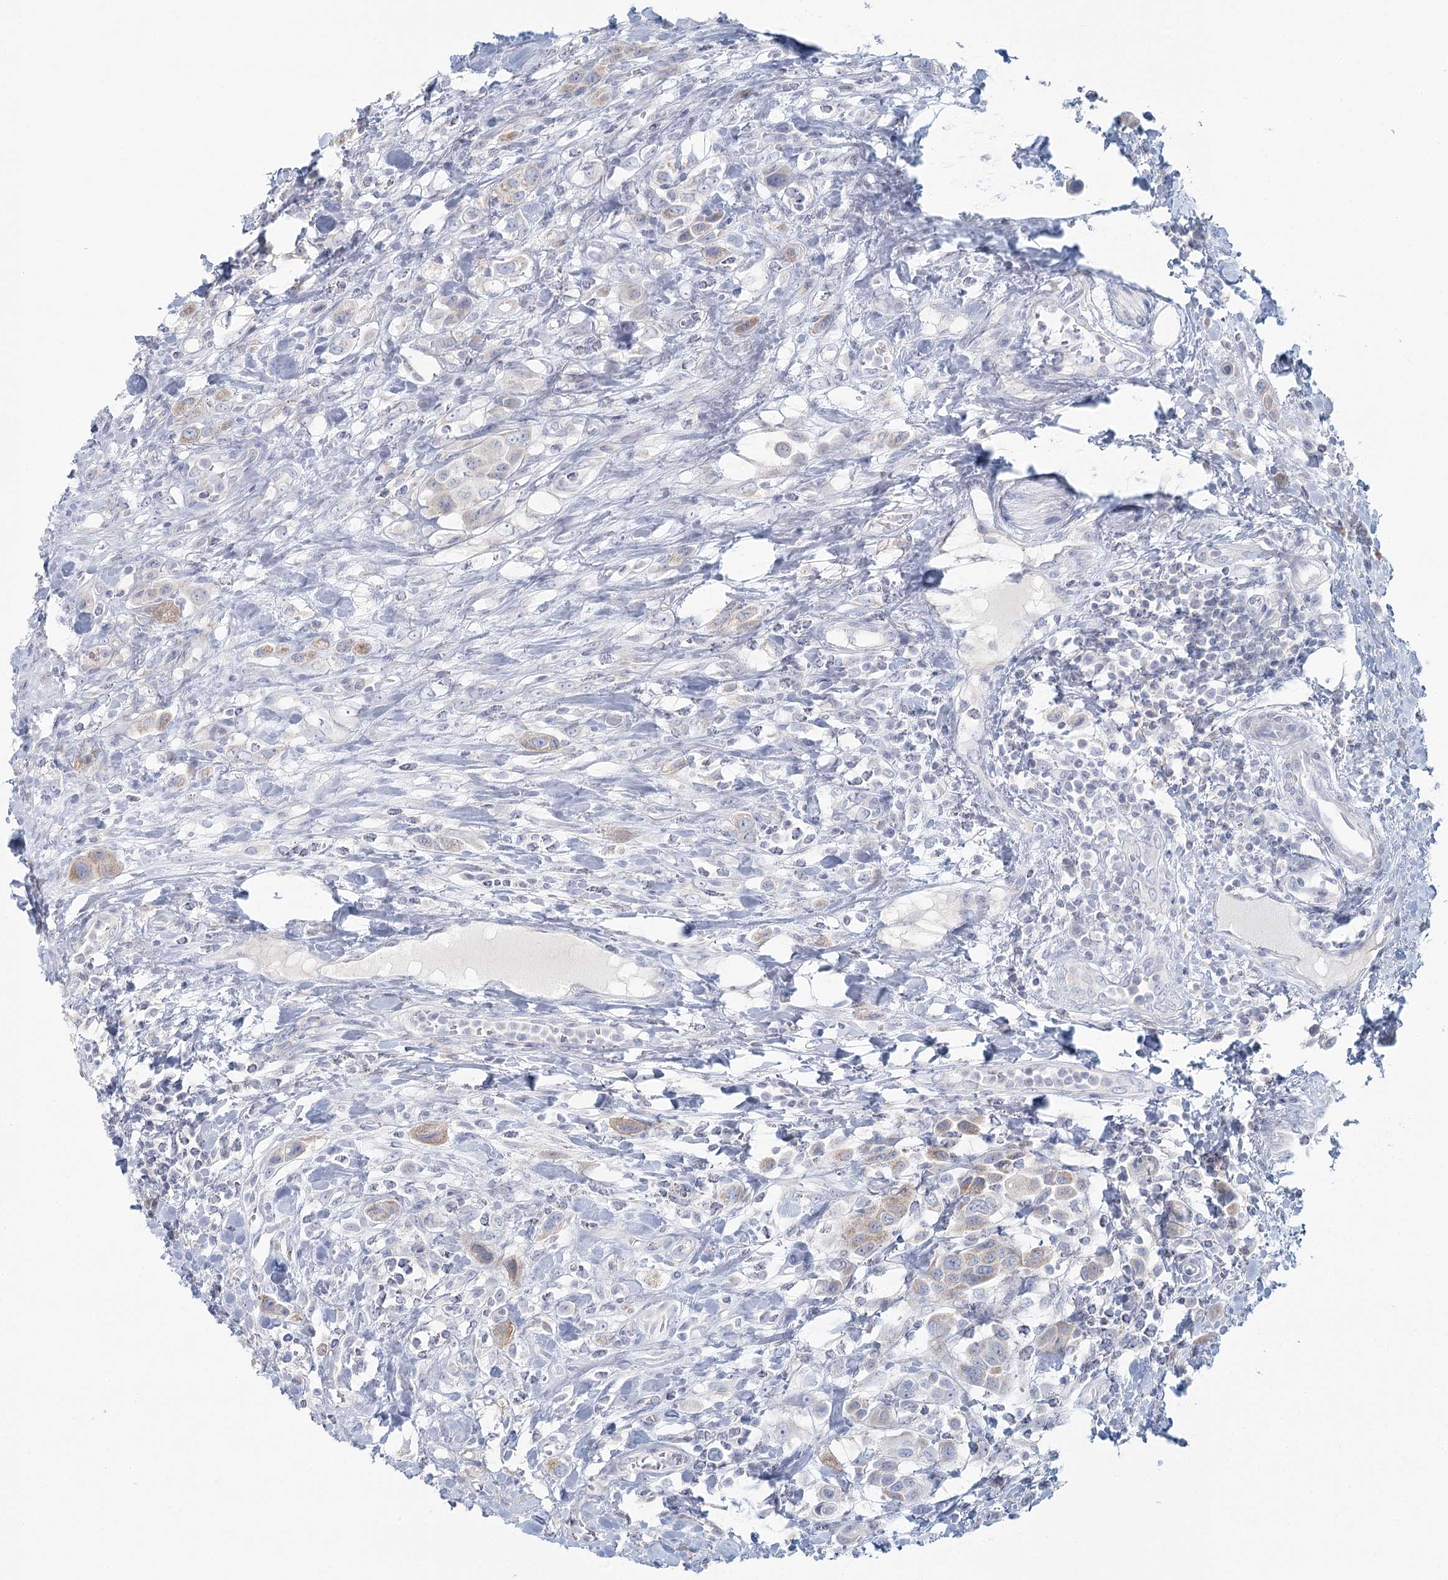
{"staining": {"intensity": "weak", "quantity": "<25%", "location": "cytoplasmic/membranous"}, "tissue": "urothelial cancer", "cell_type": "Tumor cells", "image_type": "cancer", "snomed": [{"axis": "morphology", "description": "Urothelial carcinoma, High grade"}, {"axis": "topography", "description": "Urinary bladder"}], "caption": "Tumor cells are negative for protein expression in human high-grade urothelial carcinoma. The staining was performed using DAB (3,3'-diaminobenzidine) to visualize the protein expression in brown, while the nuclei were stained in blue with hematoxylin (Magnification: 20x).", "gene": "BPHL", "patient": {"sex": "male", "age": 50}}